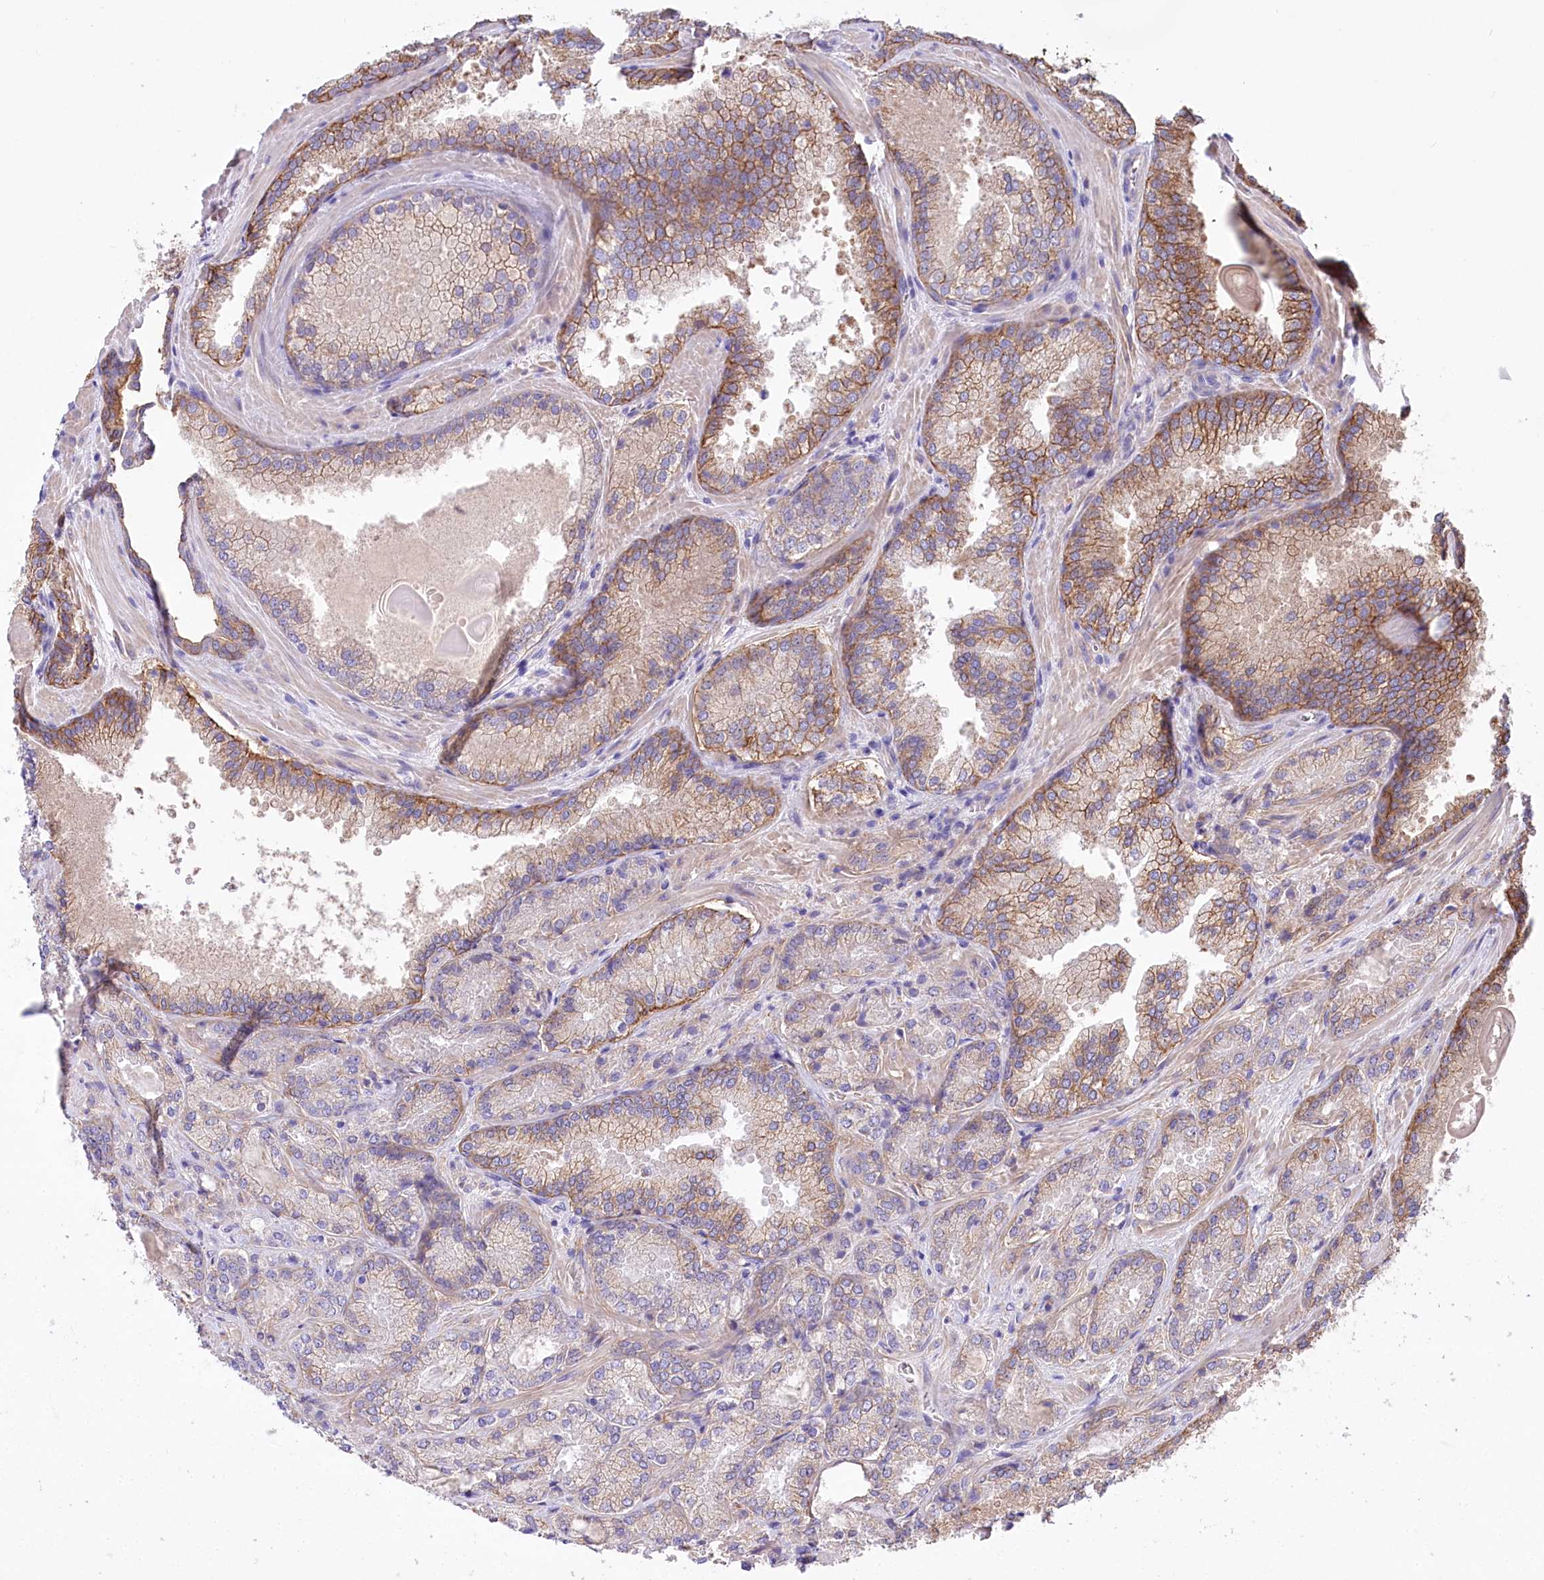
{"staining": {"intensity": "moderate", "quantity": "<25%", "location": "cytoplasmic/membranous"}, "tissue": "prostate cancer", "cell_type": "Tumor cells", "image_type": "cancer", "snomed": [{"axis": "morphology", "description": "Adenocarcinoma, Low grade"}, {"axis": "topography", "description": "Prostate"}], "caption": "This micrograph displays prostate cancer stained with IHC to label a protein in brown. The cytoplasmic/membranous of tumor cells show moderate positivity for the protein. Nuclei are counter-stained blue.", "gene": "CEP164", "patient": {"sex": "male", "age": 74}}